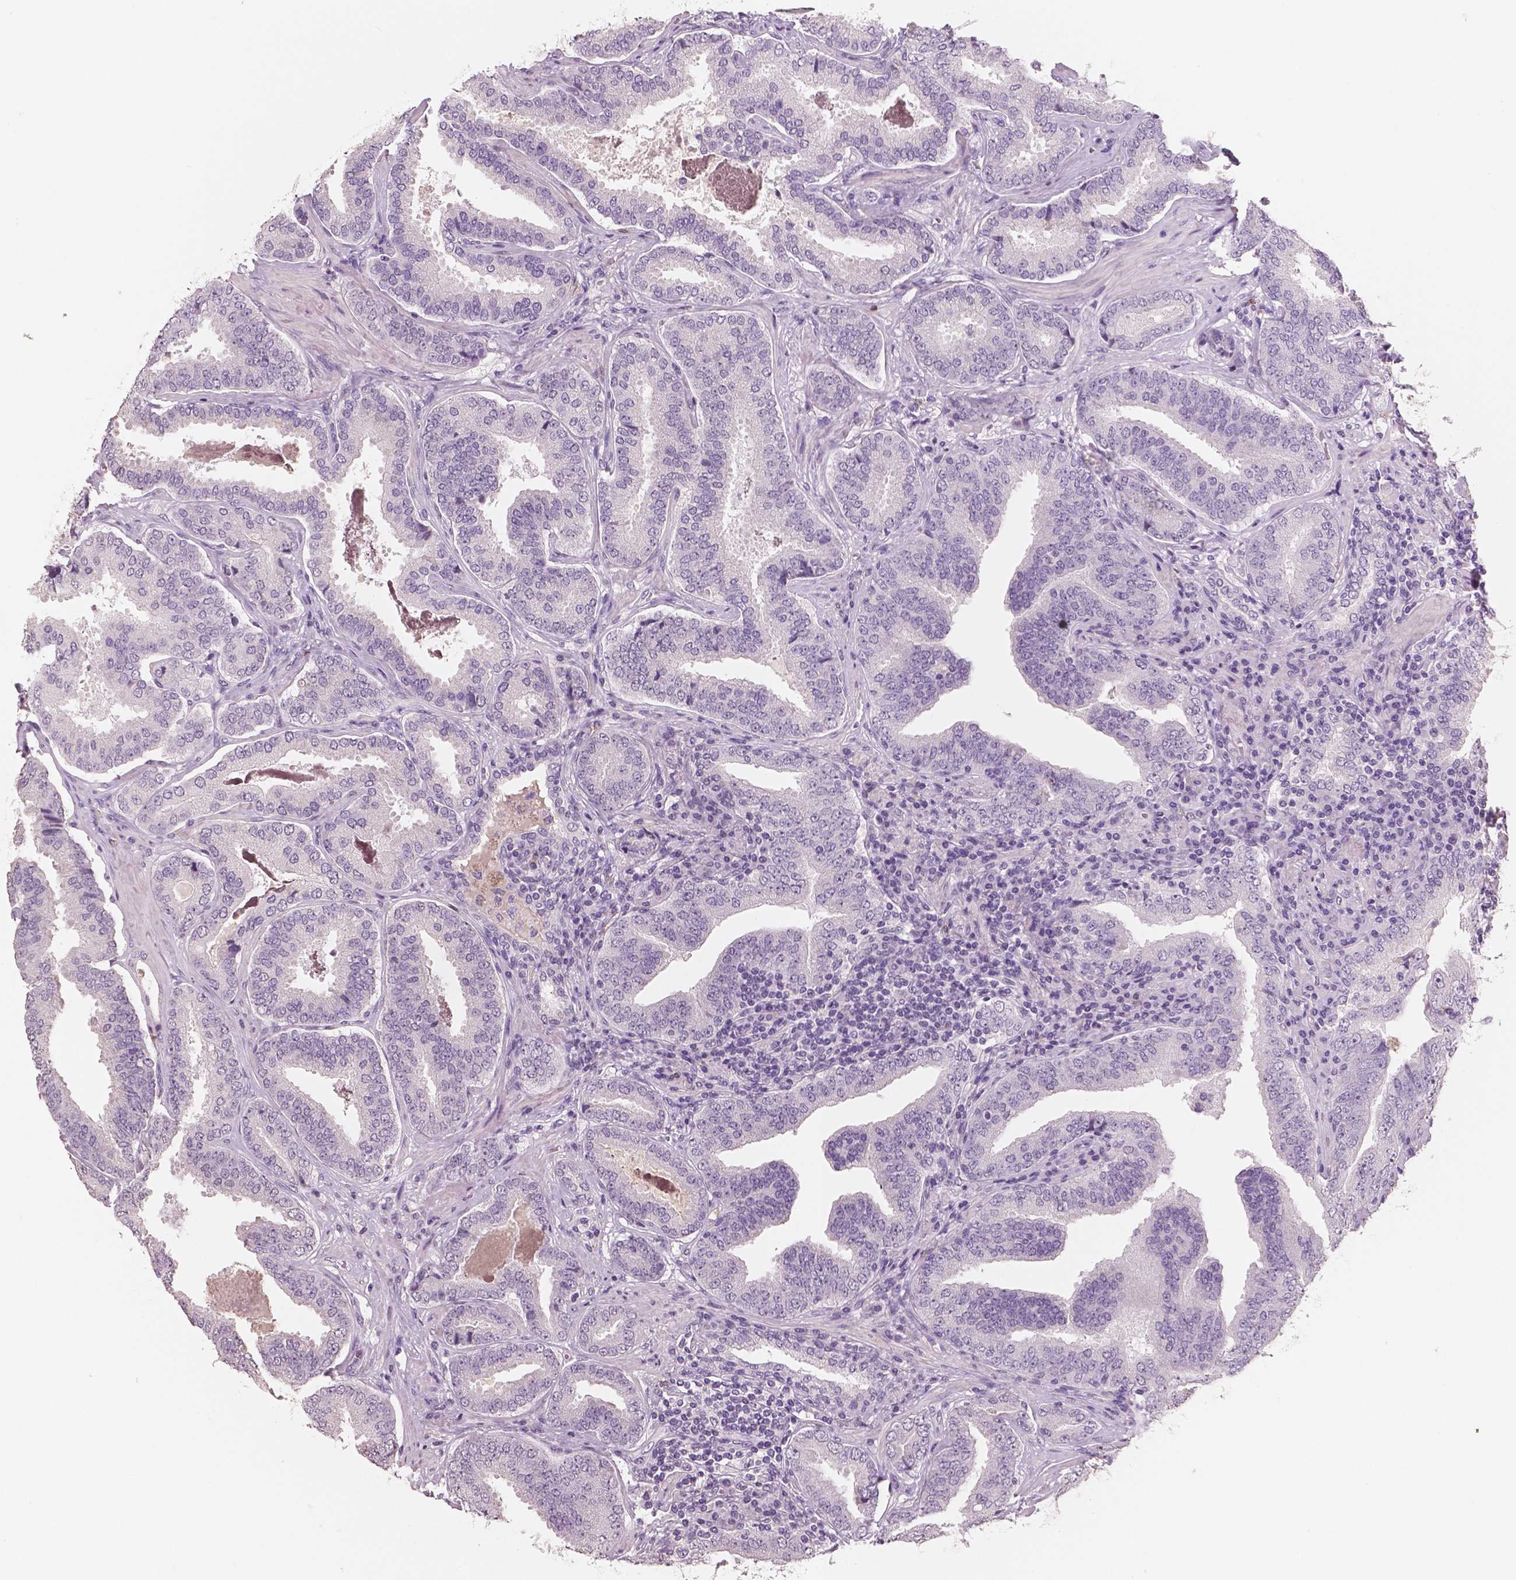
{"staining": {"intensity": "negative", "quantity": "none", "location": "none"}, "tissue": "prostate cancer", "cell_type": "Tumor cells", "image_type": "cancer", "snomed": [{"axis": "morphology", "description": "Adenocarcinoma, NOS"}, {"axis": "topography", "description": "Prostate"}], "caption": "Human adenocarcinoma (prostate) stained for a protein using immunohistochemistry reveals no expression in tumor cells.", "gene": "KIT", "patient": {"sex": "male", "age": 64}}